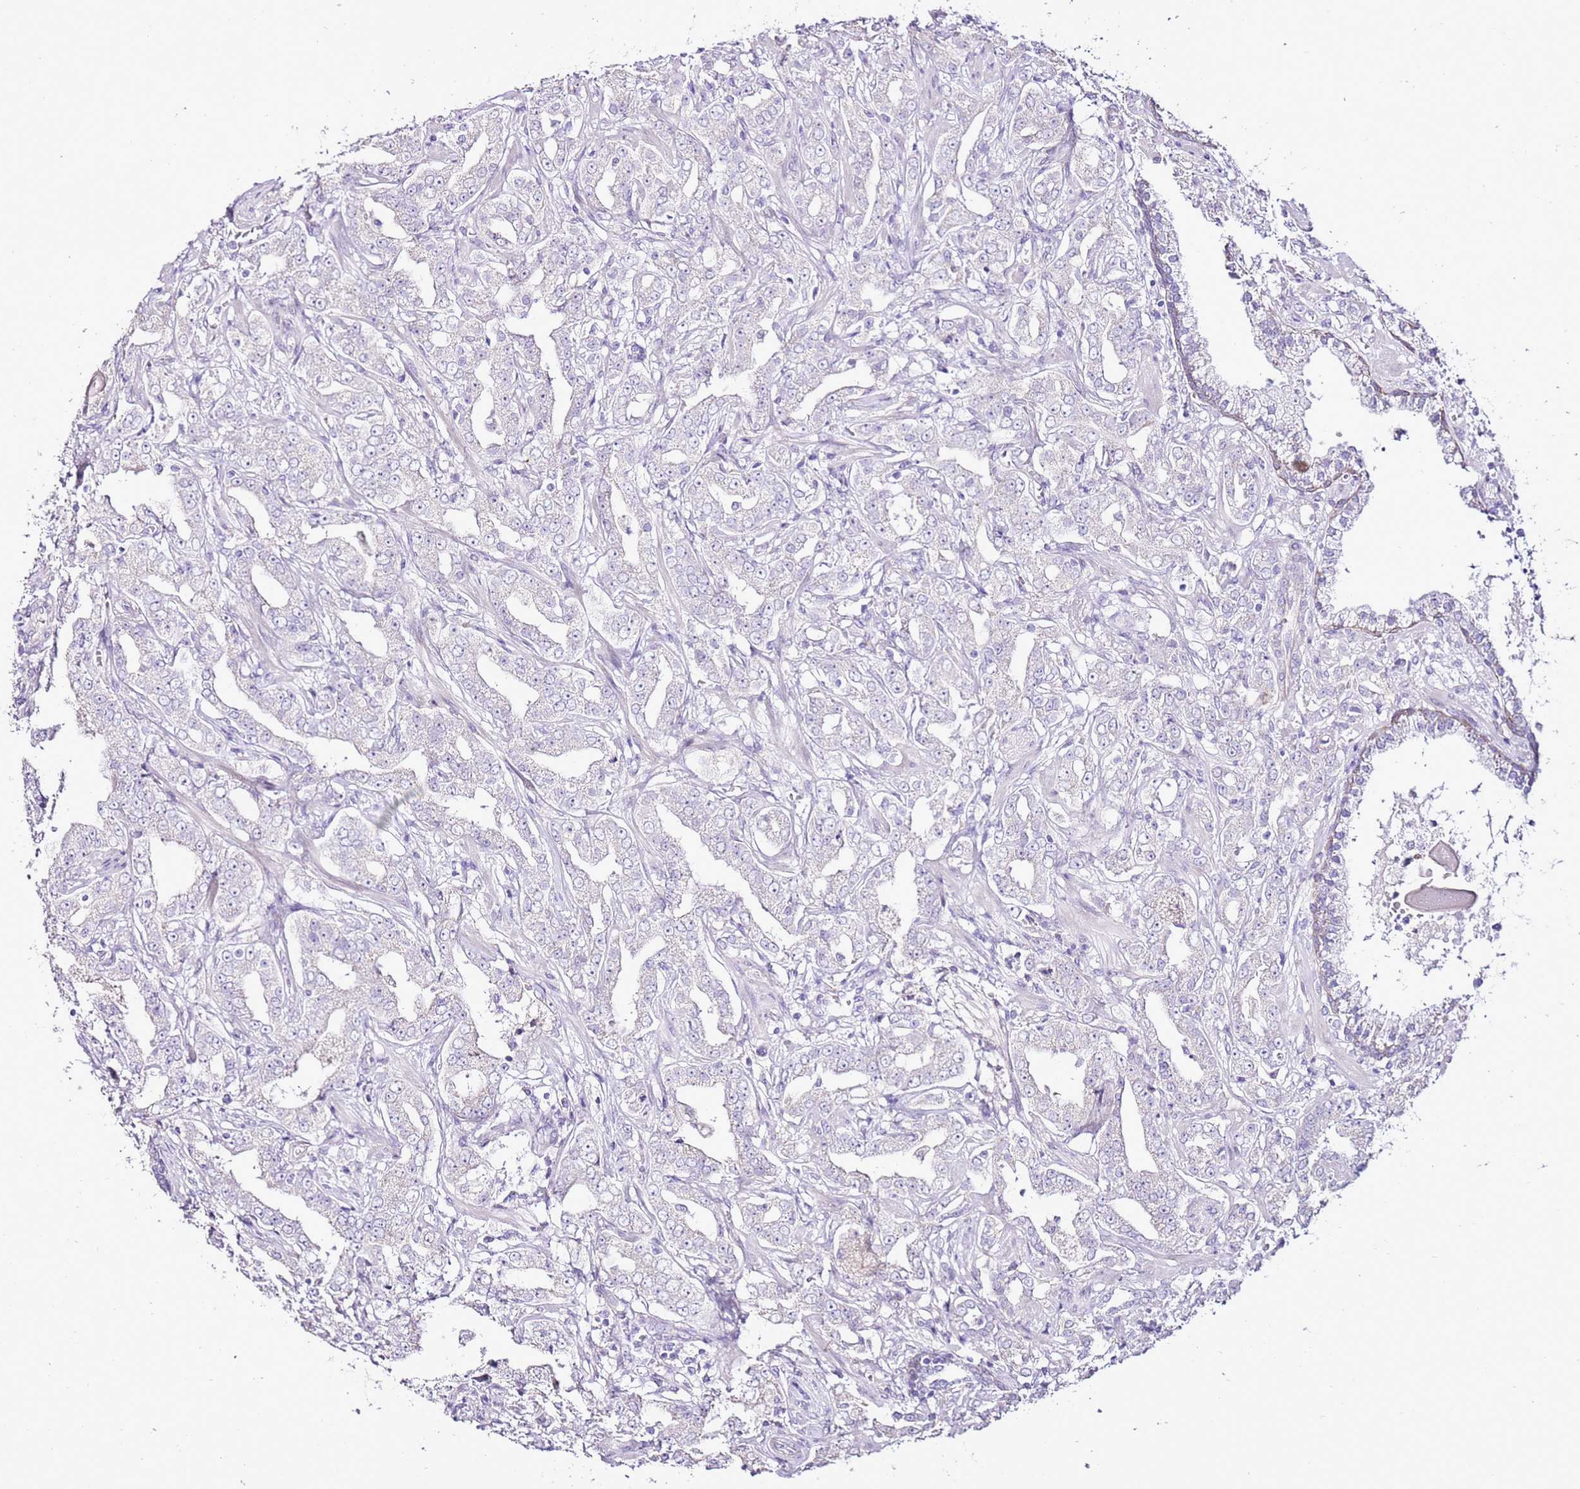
{"staining": {"intensity": "negative", "quantity": "none", "location": "none"}, "tissue": "prostate cancer", "cell_type": "Tumor cells", "image_type": "cancer", "snomed": [{"axis": "morphology", "description": "Adenocarcinoma, High grade"}, {"axis": "topography", "description": "Prostate"}], "caption": "Immunohistochemistry of human prostate cancer demonstrates no staining in tumor cells.", "gene": "SLC38A5", "patient": {"sex": "male", "age": 63}}